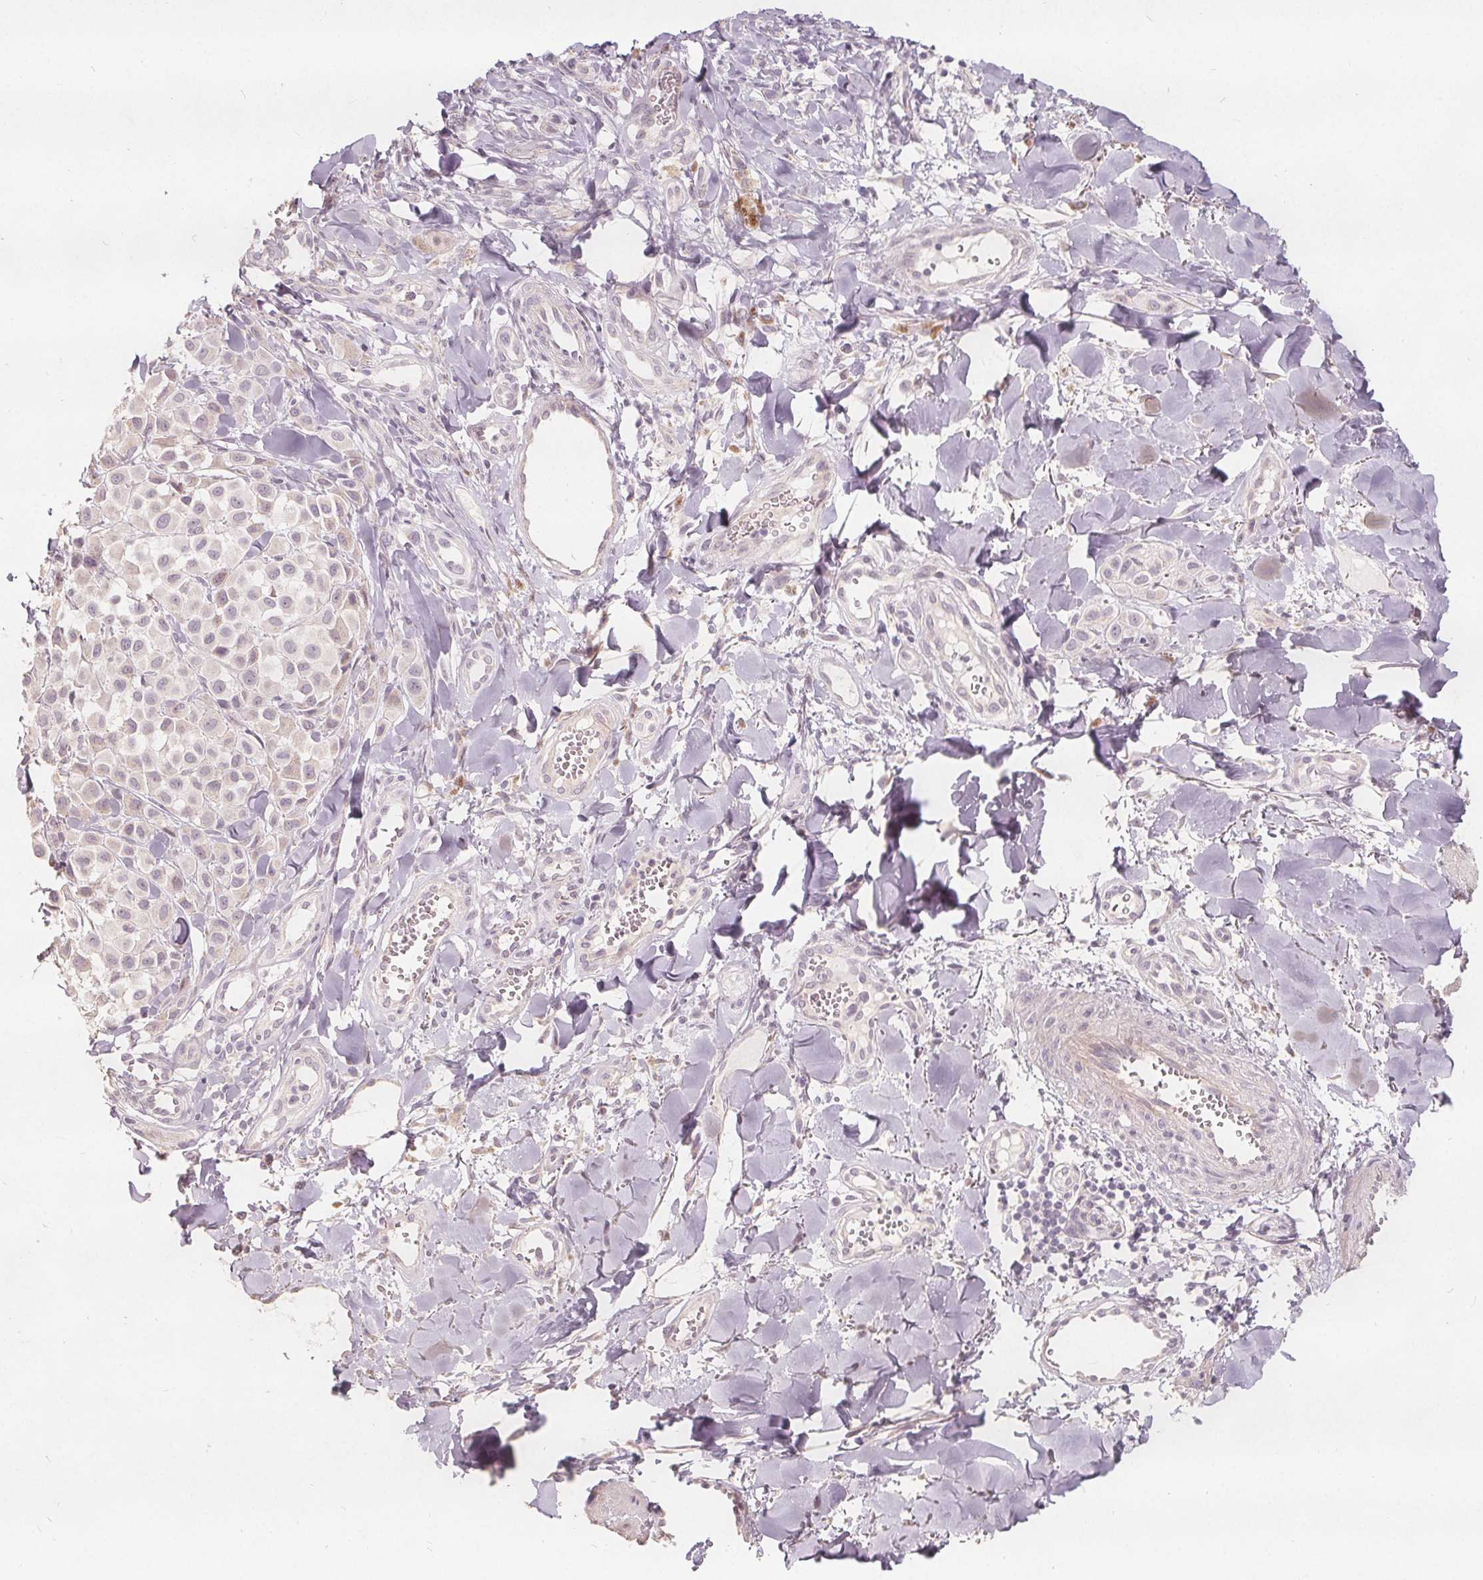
{"staining": {"intensity": "negative", "quantity": "none", "location": "none"}, "tissue": "melanoma", "cell_type": "Tumor cells", "image_type": "cancer", "snomed": [{"axis": "morphology", "description": "Malignant melanoma, NOS"}, {"axis": "topography", "description": "Skin"}], "caption": "IHC micrograph of neoplastic tissue: human melanoma stained with DAB exhibits no significant protein expression in tumor cells. (Stains: DAB (3,3'-diaminobenzidine) IHC with hematoxylin counter stain, Microscopy: brightfield microscopy at high magnification).", "gene": "PTPRT", "patient": {"sex": "male", "age": 77}}